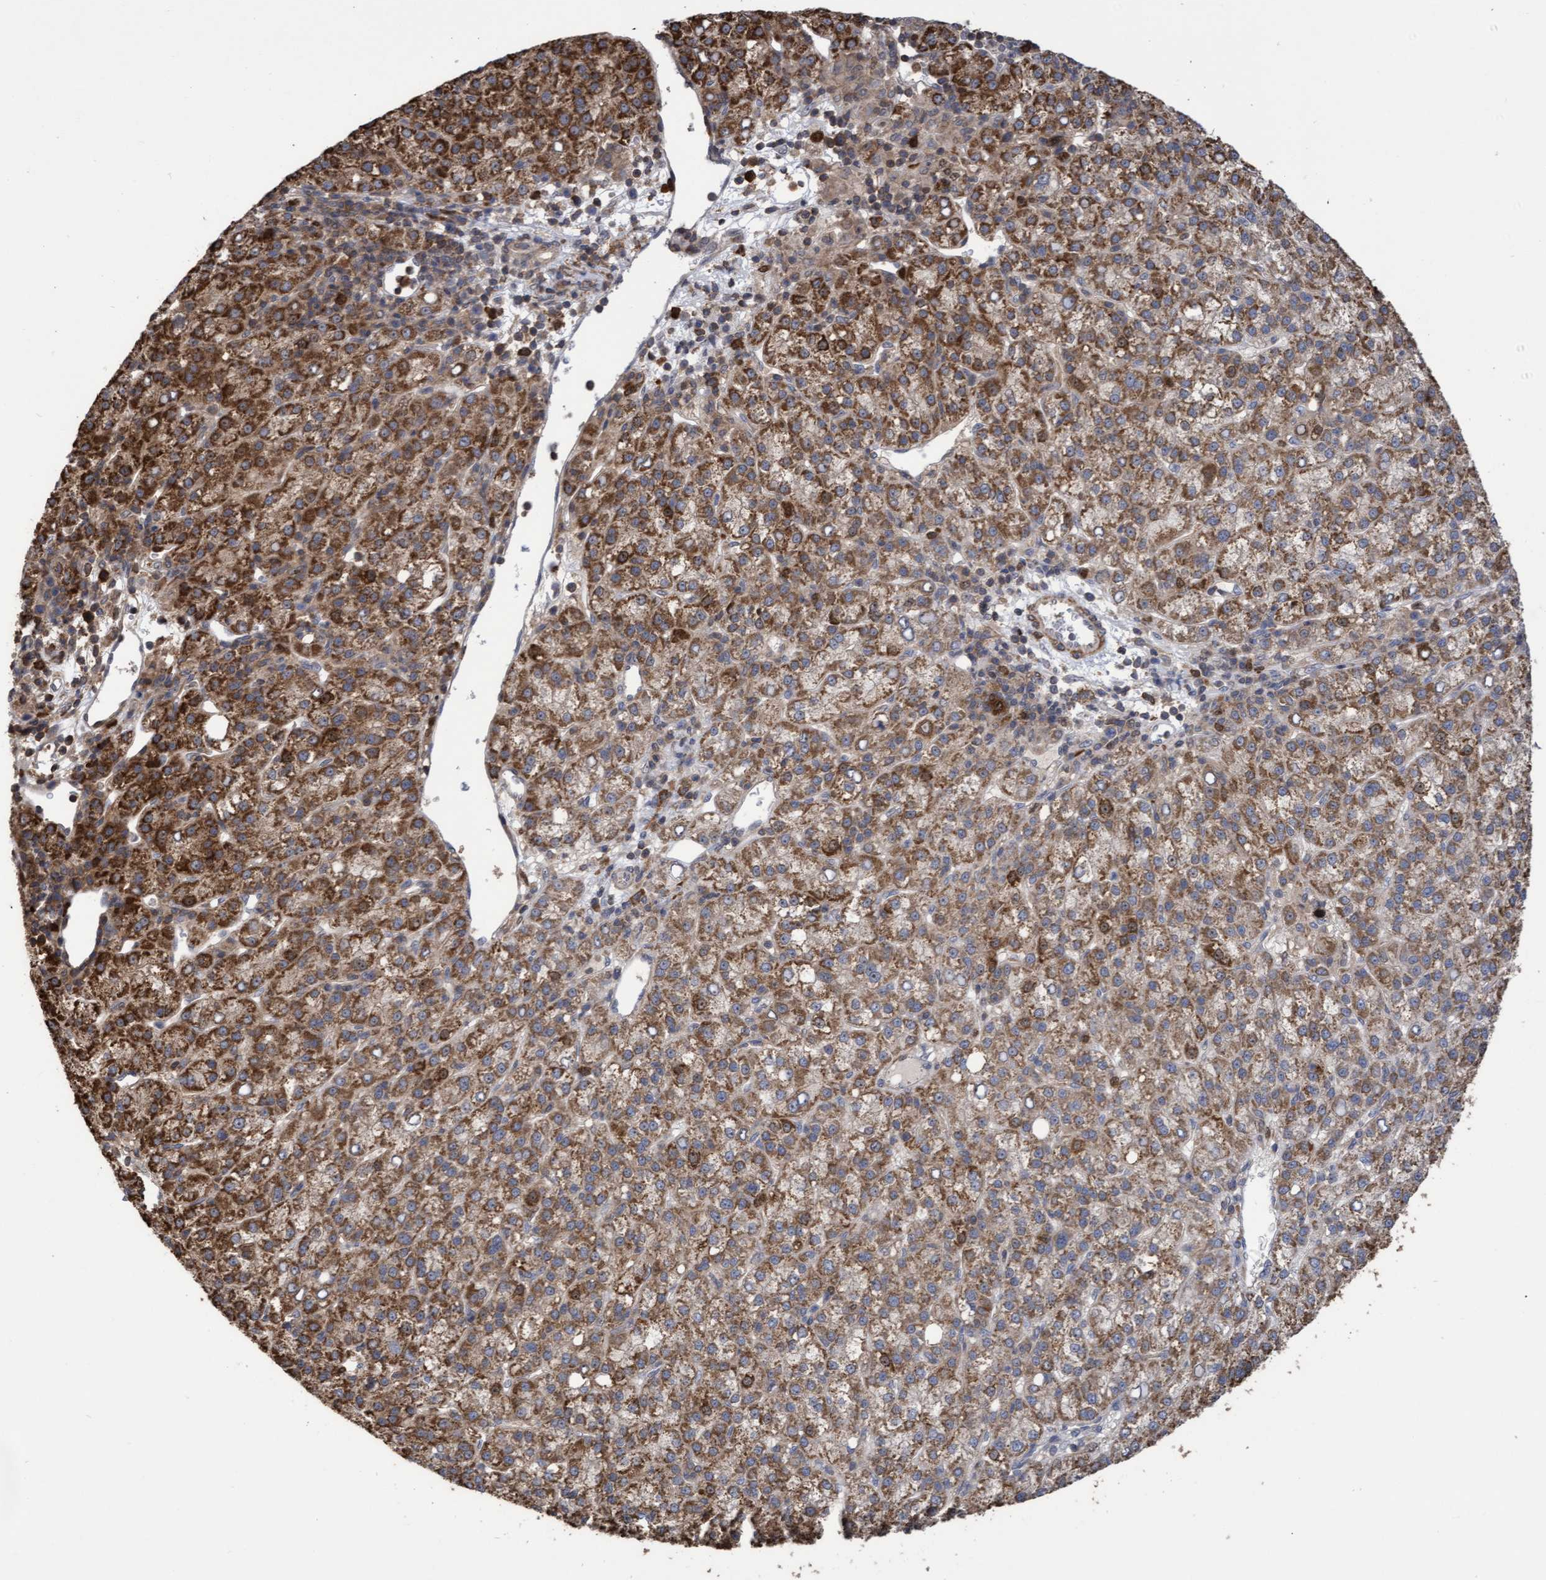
{"staining": {"intensity": "strong", "quantity": ">75%", "location": "cytoplasmic/membranous,nuclear"}, "tissue": "liver cancer", "cell_type": "Tumor cells", "image_type": "cancer", "snomed": [{"axis": "morphology", "description": "Carcinoma, Hepatocellular, NOS"}, {"axis": "topography", "description": "Liver"}], "caption": "IHC (DAB (3,3'-diaminobenzidine)) staining of human liver hepatocellular carcinoma reveals strong cytoplasmic/membranous and nuclear protein expression in approximately >75% of tumor cells.", "gene": "SLBP", "patient": {"sex": "female", "age": 58}}